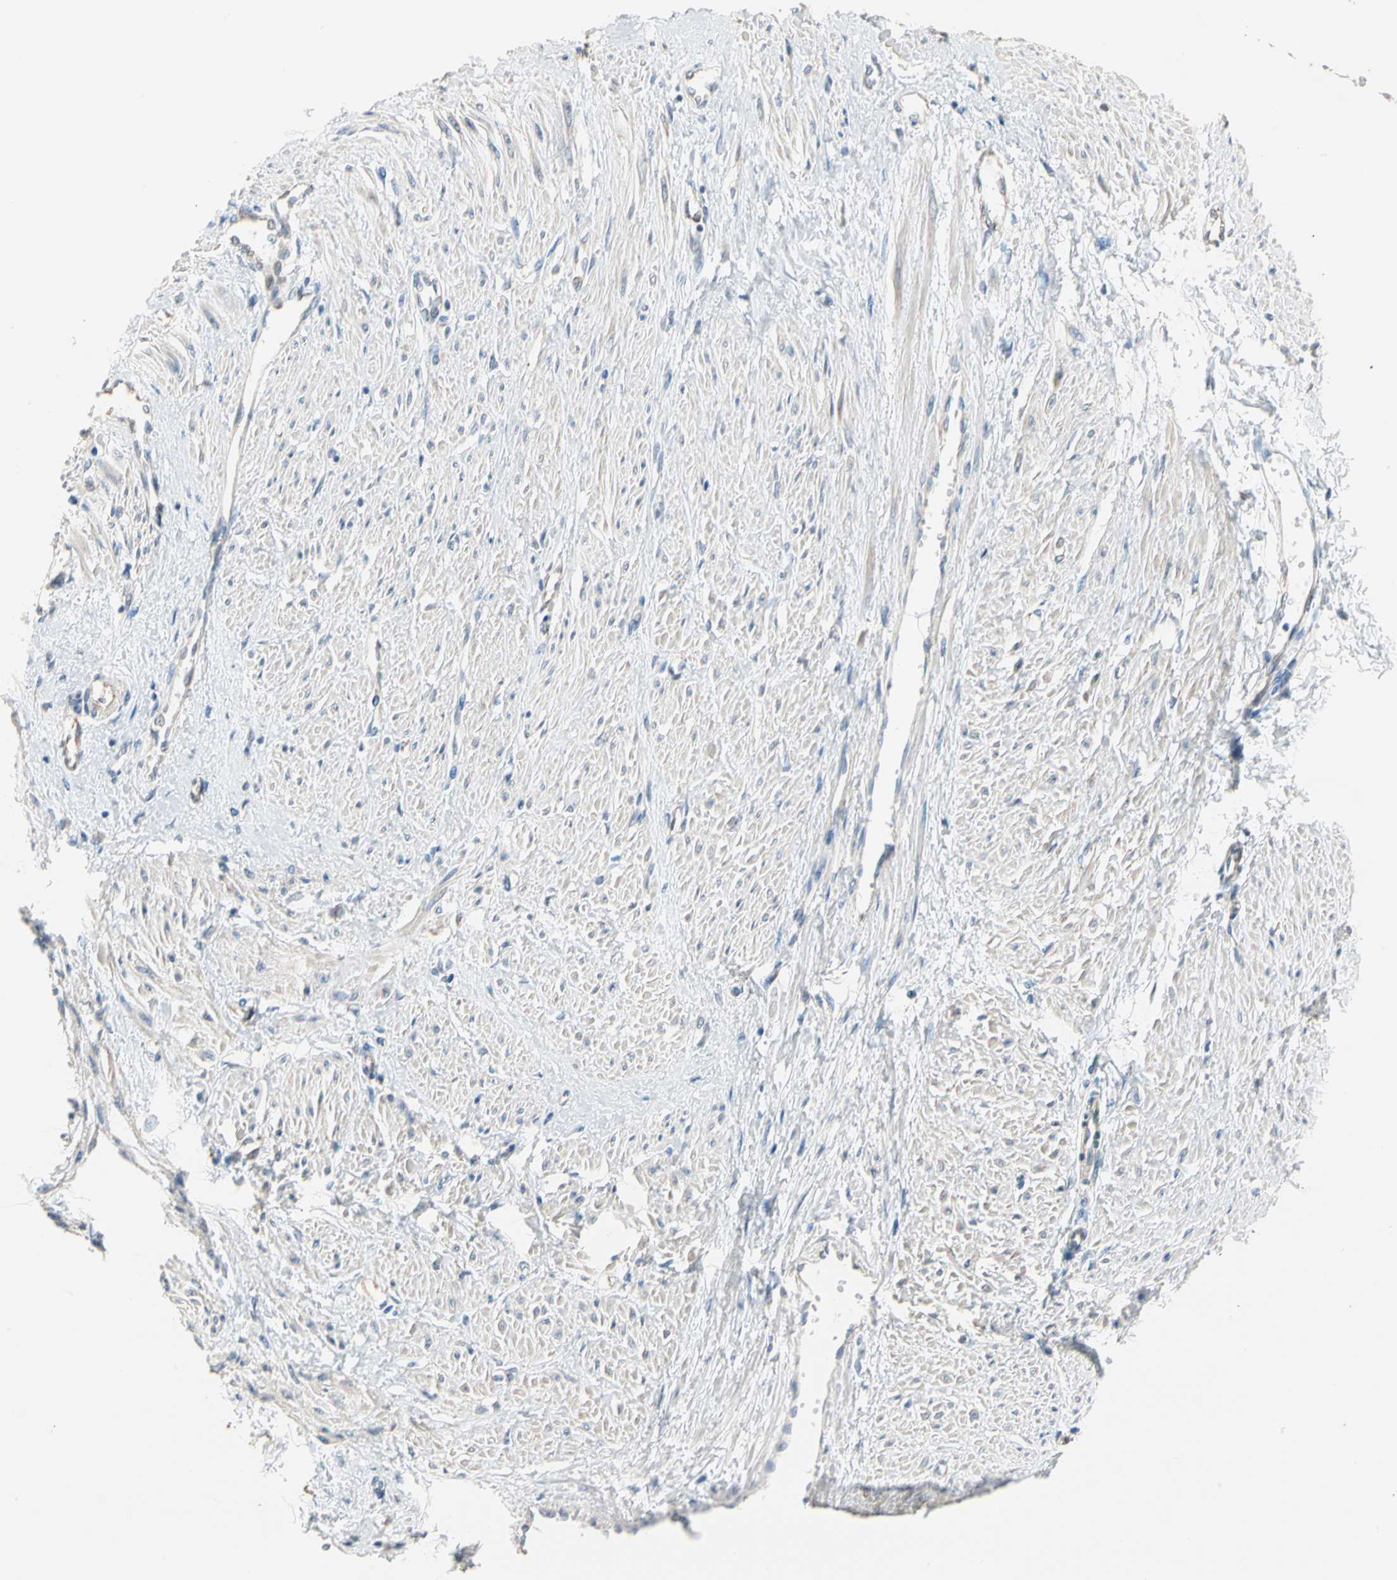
{"staining": {"intensity": "negative", "quantity": "none", "location": "none"}, "tissue": "smooth muscle", "cell_type": "Smooth muscle cells", "image_type": "normal", "snomed": [{"axis": "morphology", "description": "Normal tissue, NOS"}, {"axis": "topography", "description": "Smooth muscle"}, {"axis": "topography", "description": "Uterus"}], "caption": "IHC histopathology image of unremarkable smooth muscle stained for a protein (brown), which shows no expression in smooth muscle cells. The staining was performed using DAB to visualize the protein expression in brown, while the nuclei were stained in blue with hematoxylin (Magnification: 20x).", "gene": "BBOX1", "patient": {"sex": "female", "age": 39}}